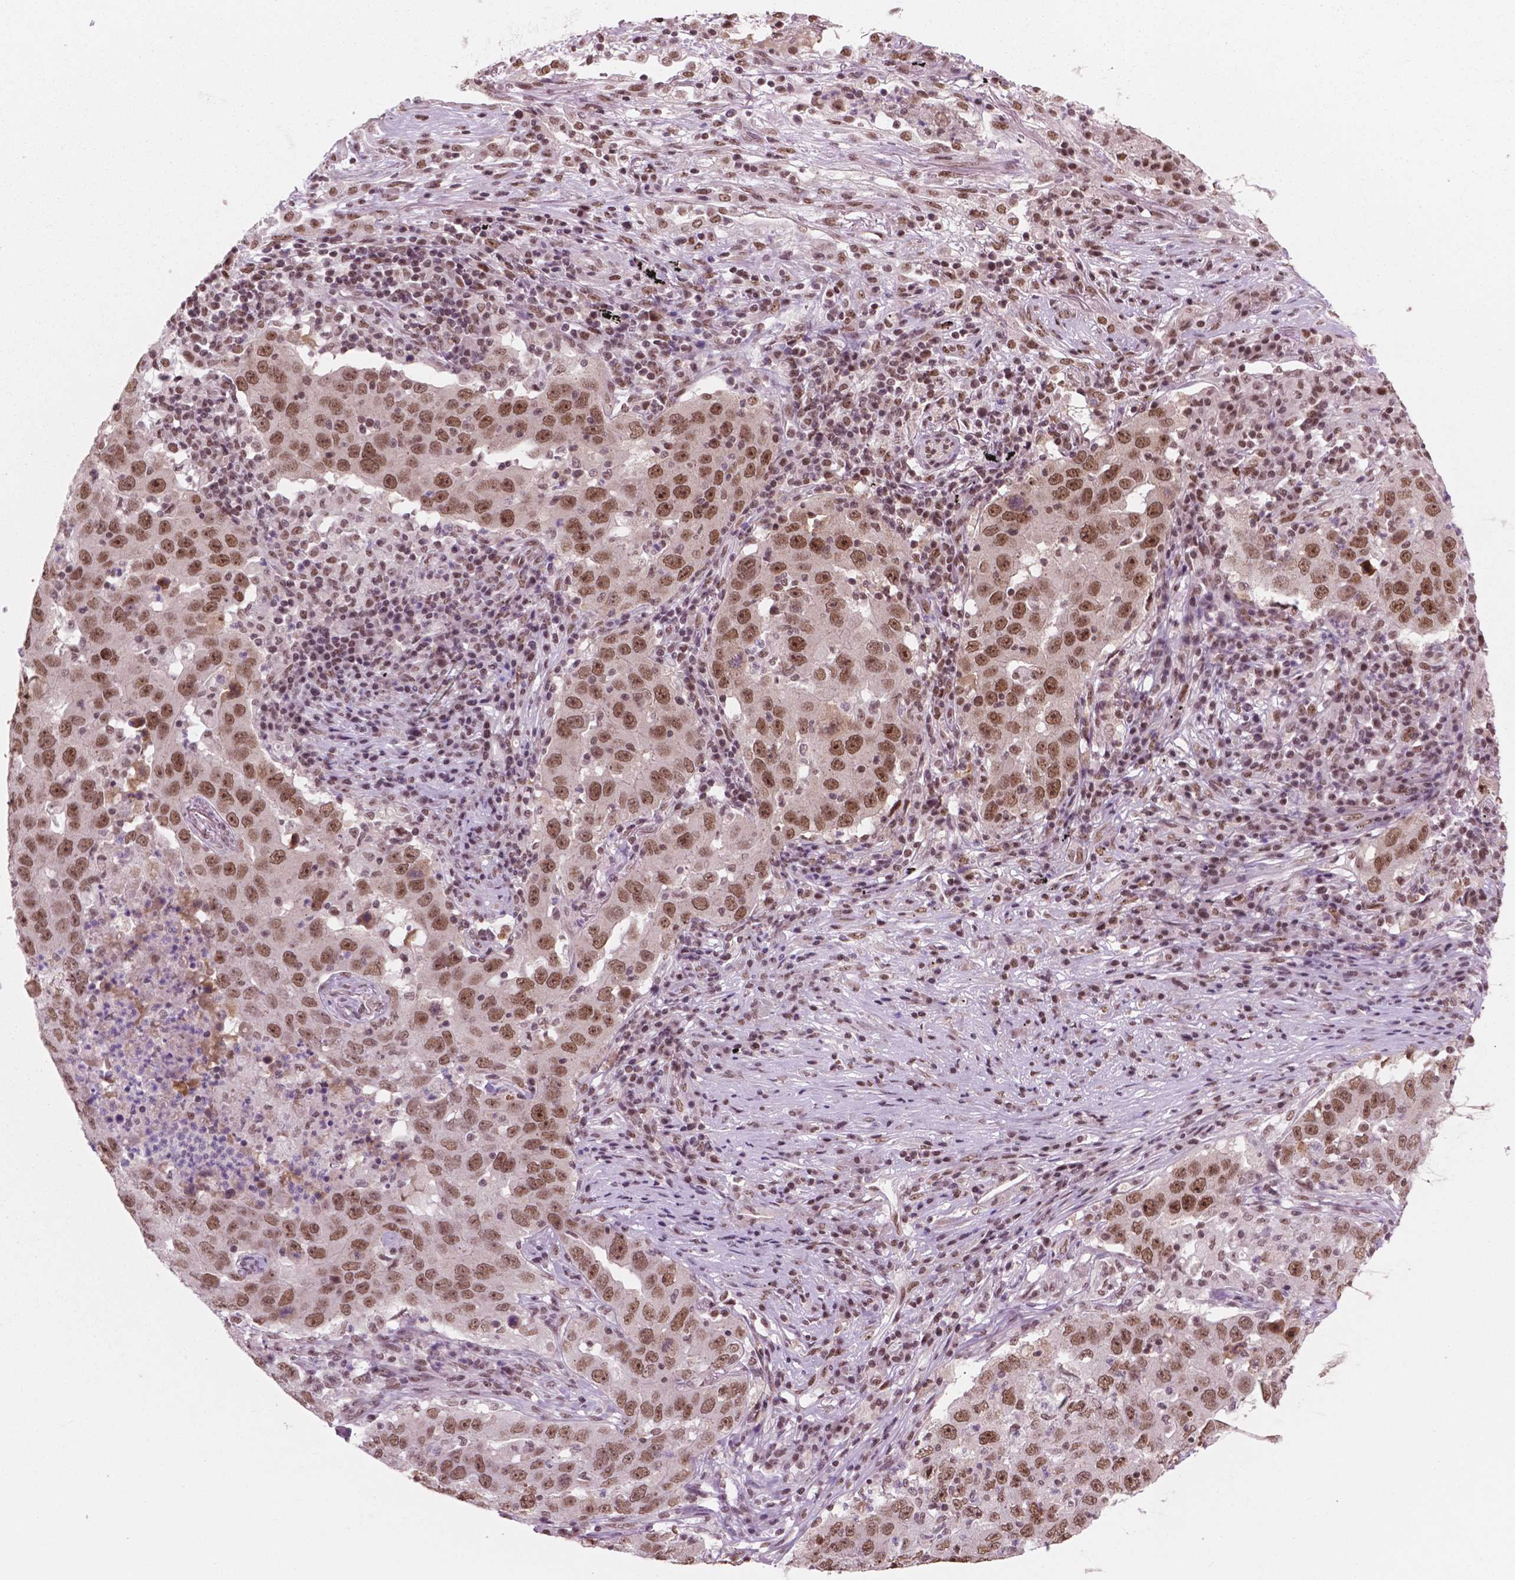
{"staining": {"intensity": "moderate", "quantity": ">75%", "location": "nuclear"}, "tissue": "lung cancer", "cell_type": "Tumor cells", "image_type": "cancer", "snomed": [{"axis": "morphology", "description": "Adenocarcinoma, NOS"}, {"axis": "topography", "description": "Lung"}], "caption": "Protein expression analysis of human lung cancer (adenocarcinoma) reveals moderate nuclear positivity in approximately >75% of tumor cells.", "gene": "POLR2E", "patient": {"sex": "male", "age": 73}}